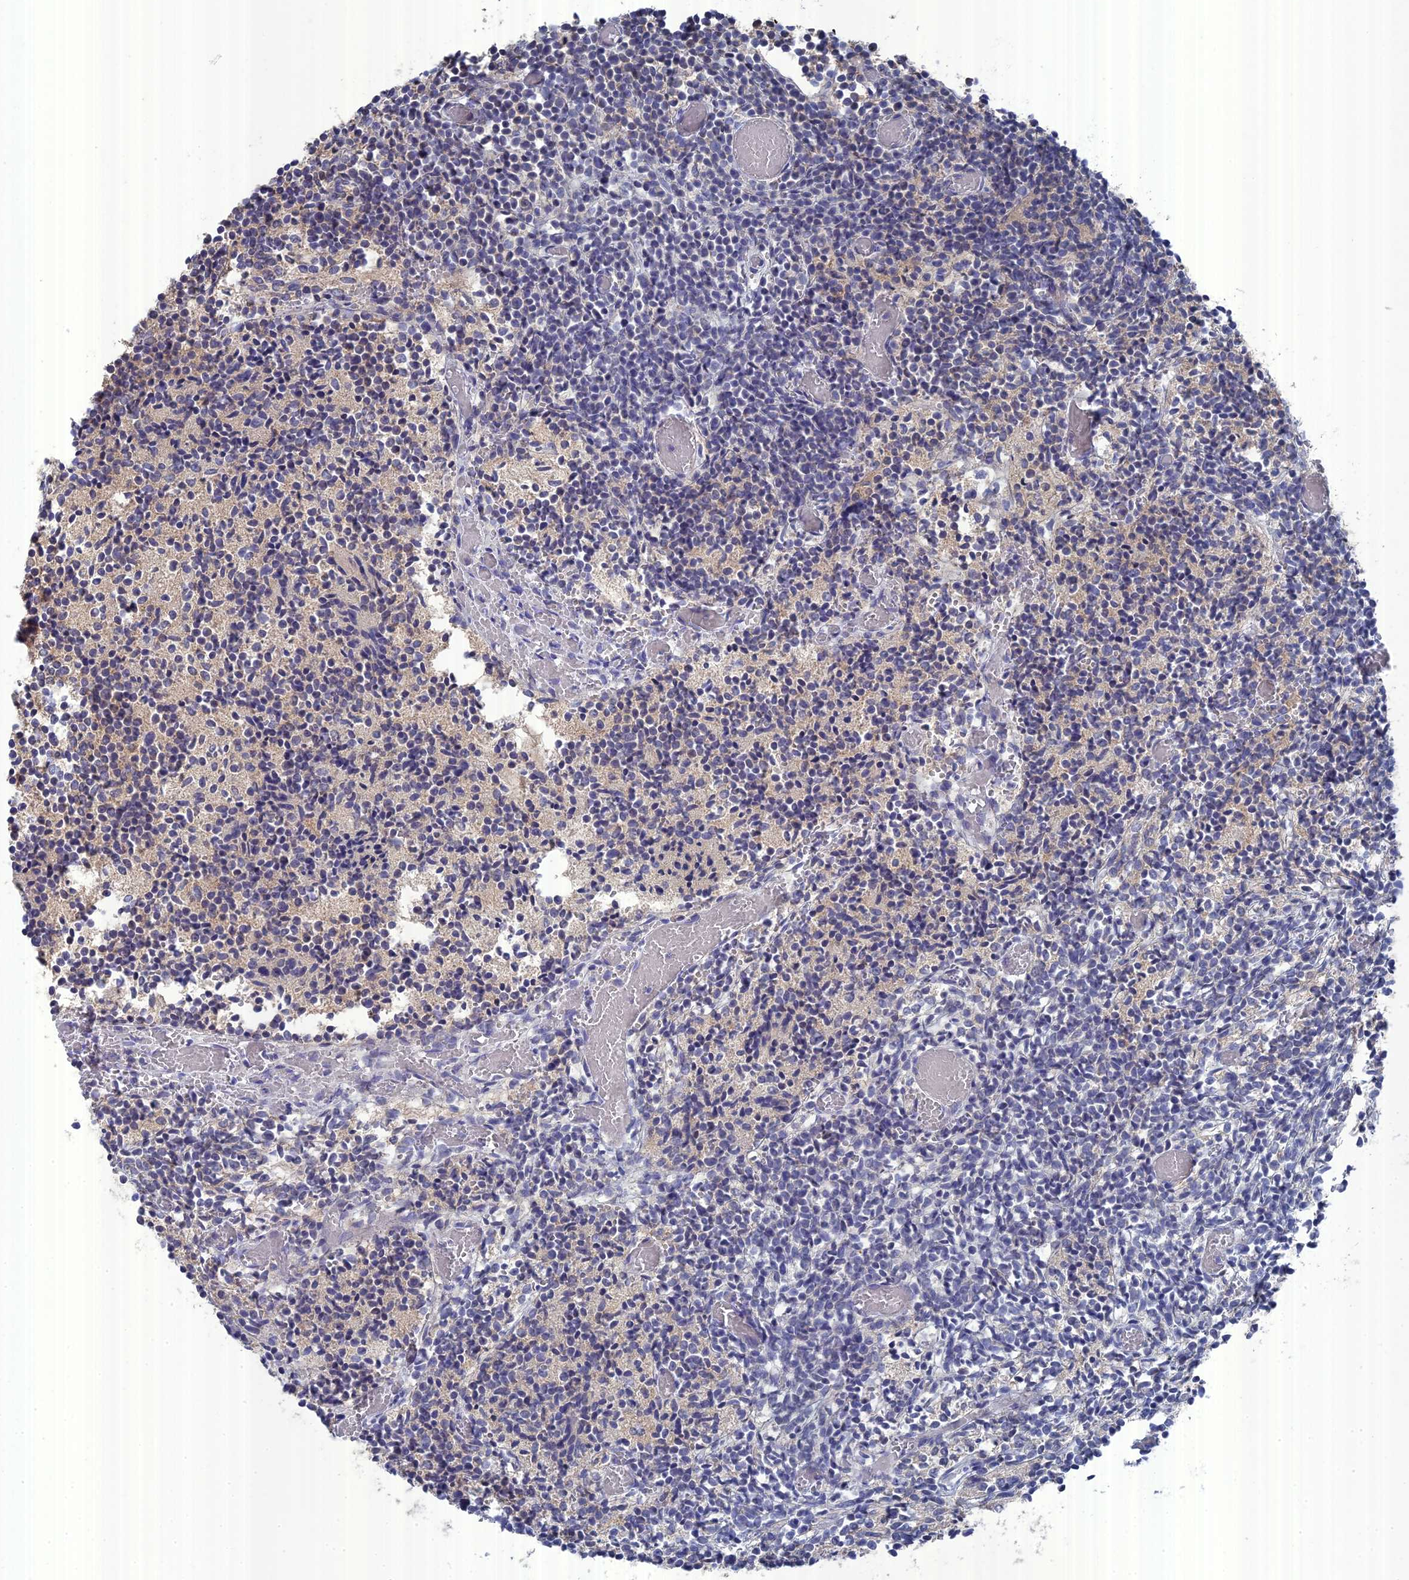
{"staining": {"intensity": "negative", "quantity": "none", "location": "none"}, "tissue": "glioma", "cell_type": "Tumor cells", "image_type": "cancer", "snomed": [{"axis": "morphology", "description": "Glioma, malignant, Low grade"}, {"axis": "topography", "description": "Brain"}], "caption": "Immunohistochemistry micrograph of neoplastic tissue: human glioma stained with DAB (3,3'-diaminobenzidine) exhibits no significant protein staining in tumor cells.", "gene": "TMEM161A", "patient": {"sex": "female", "age": 1}}